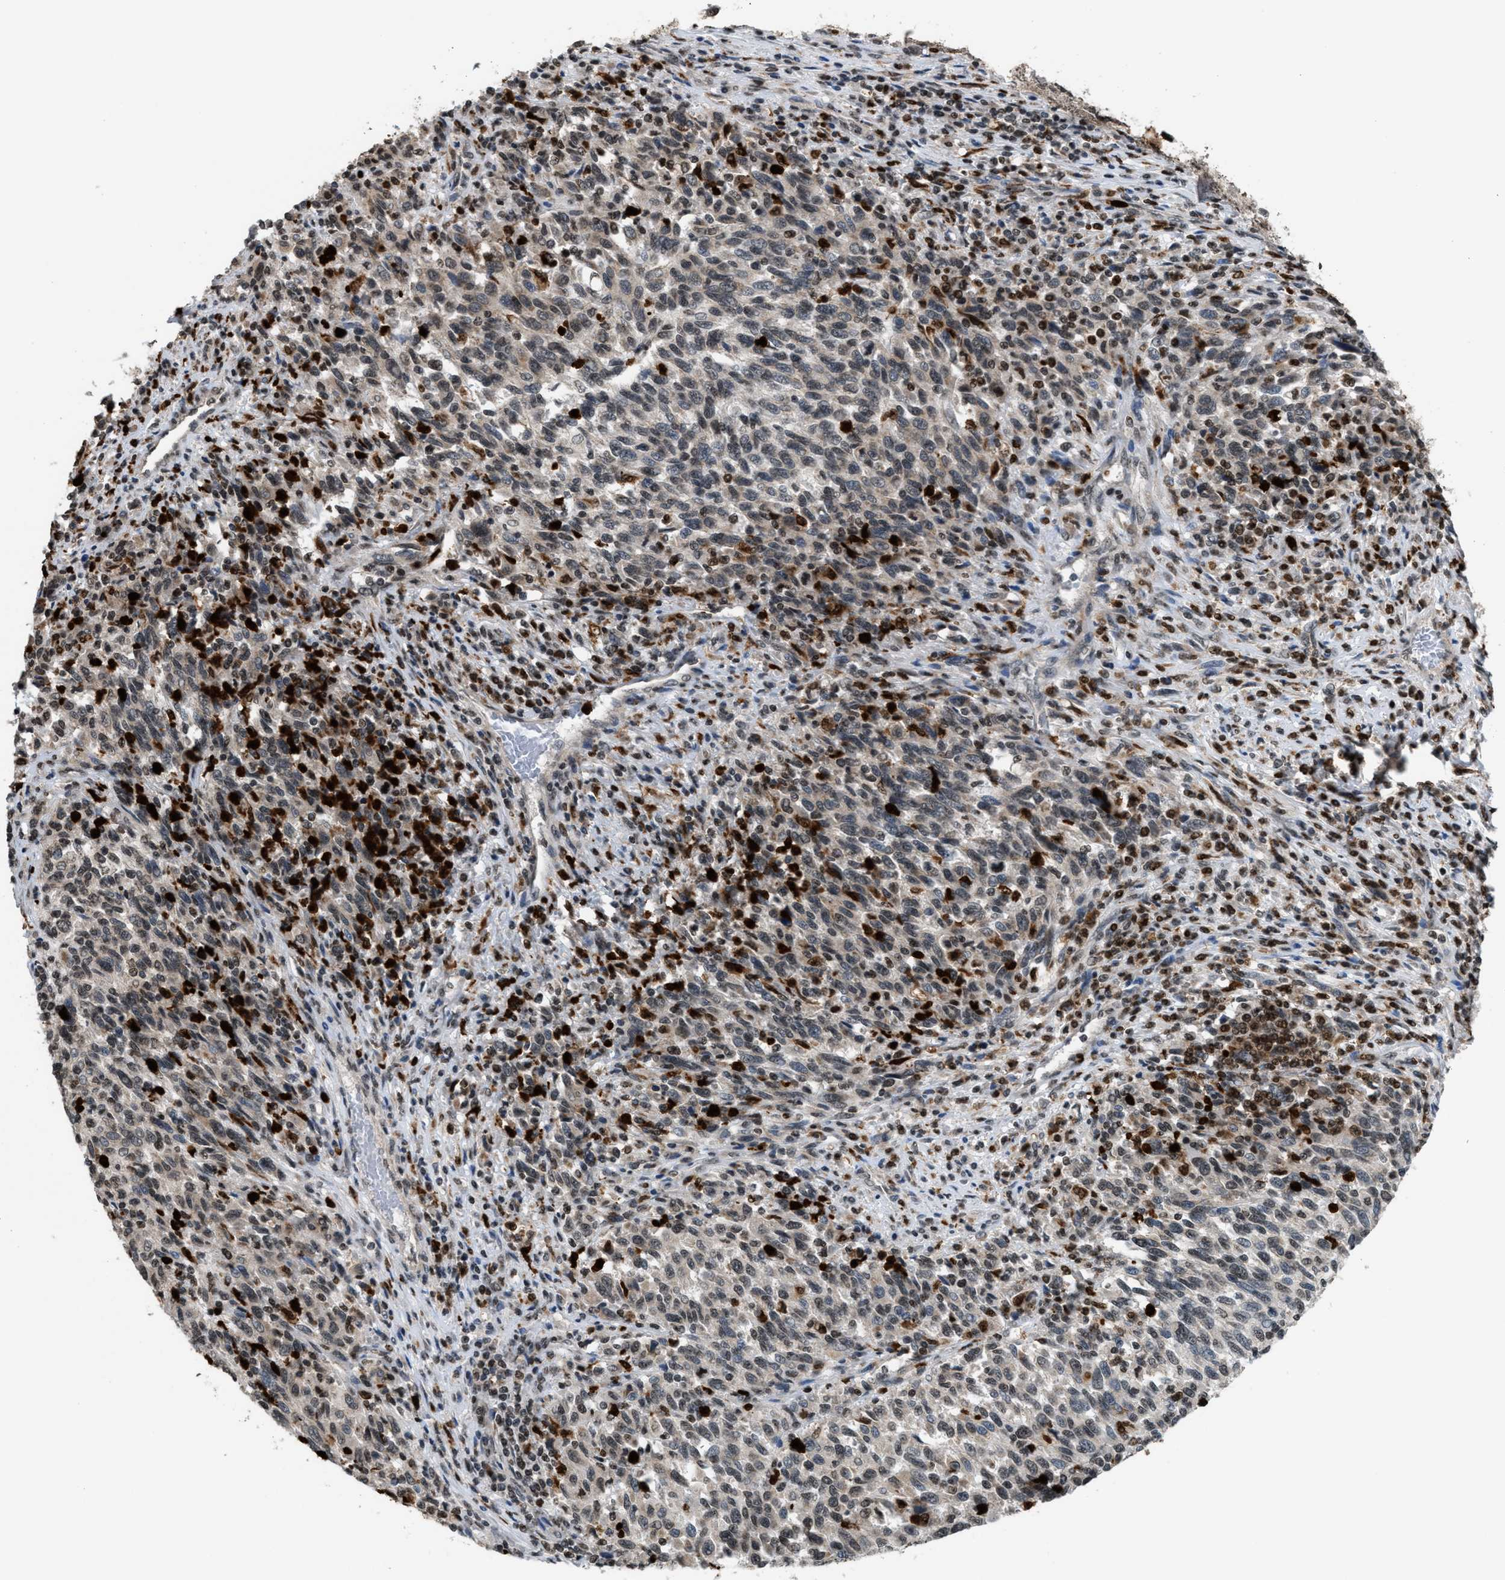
{"staining": {"intensity": "weak", "quantity": "25%-75%", "location": "cytoplasmic/membranous"}, "tissue": "melanoma", "cell_type": "Tumor cells", "image_type": "cancer", "snomed": [{"axis": "morphology", "description": "Malignant melanoma, Metastatic site"}, {"axis": "topography", "description": "Lymph node"}], "caption": "A high-resolution photomicrograph shows immunohistochemistry (IHC) staining of malignant melanoma (metastatic site), which demonstrates weak cytoplasmic/membranous positivity in about 25%-75% of tumor cells. (DAB = brown stain, brightfield microscopy at high magnification).", "gene": "PRUNE2", "patient": {"sex": "male", "age": 61}}